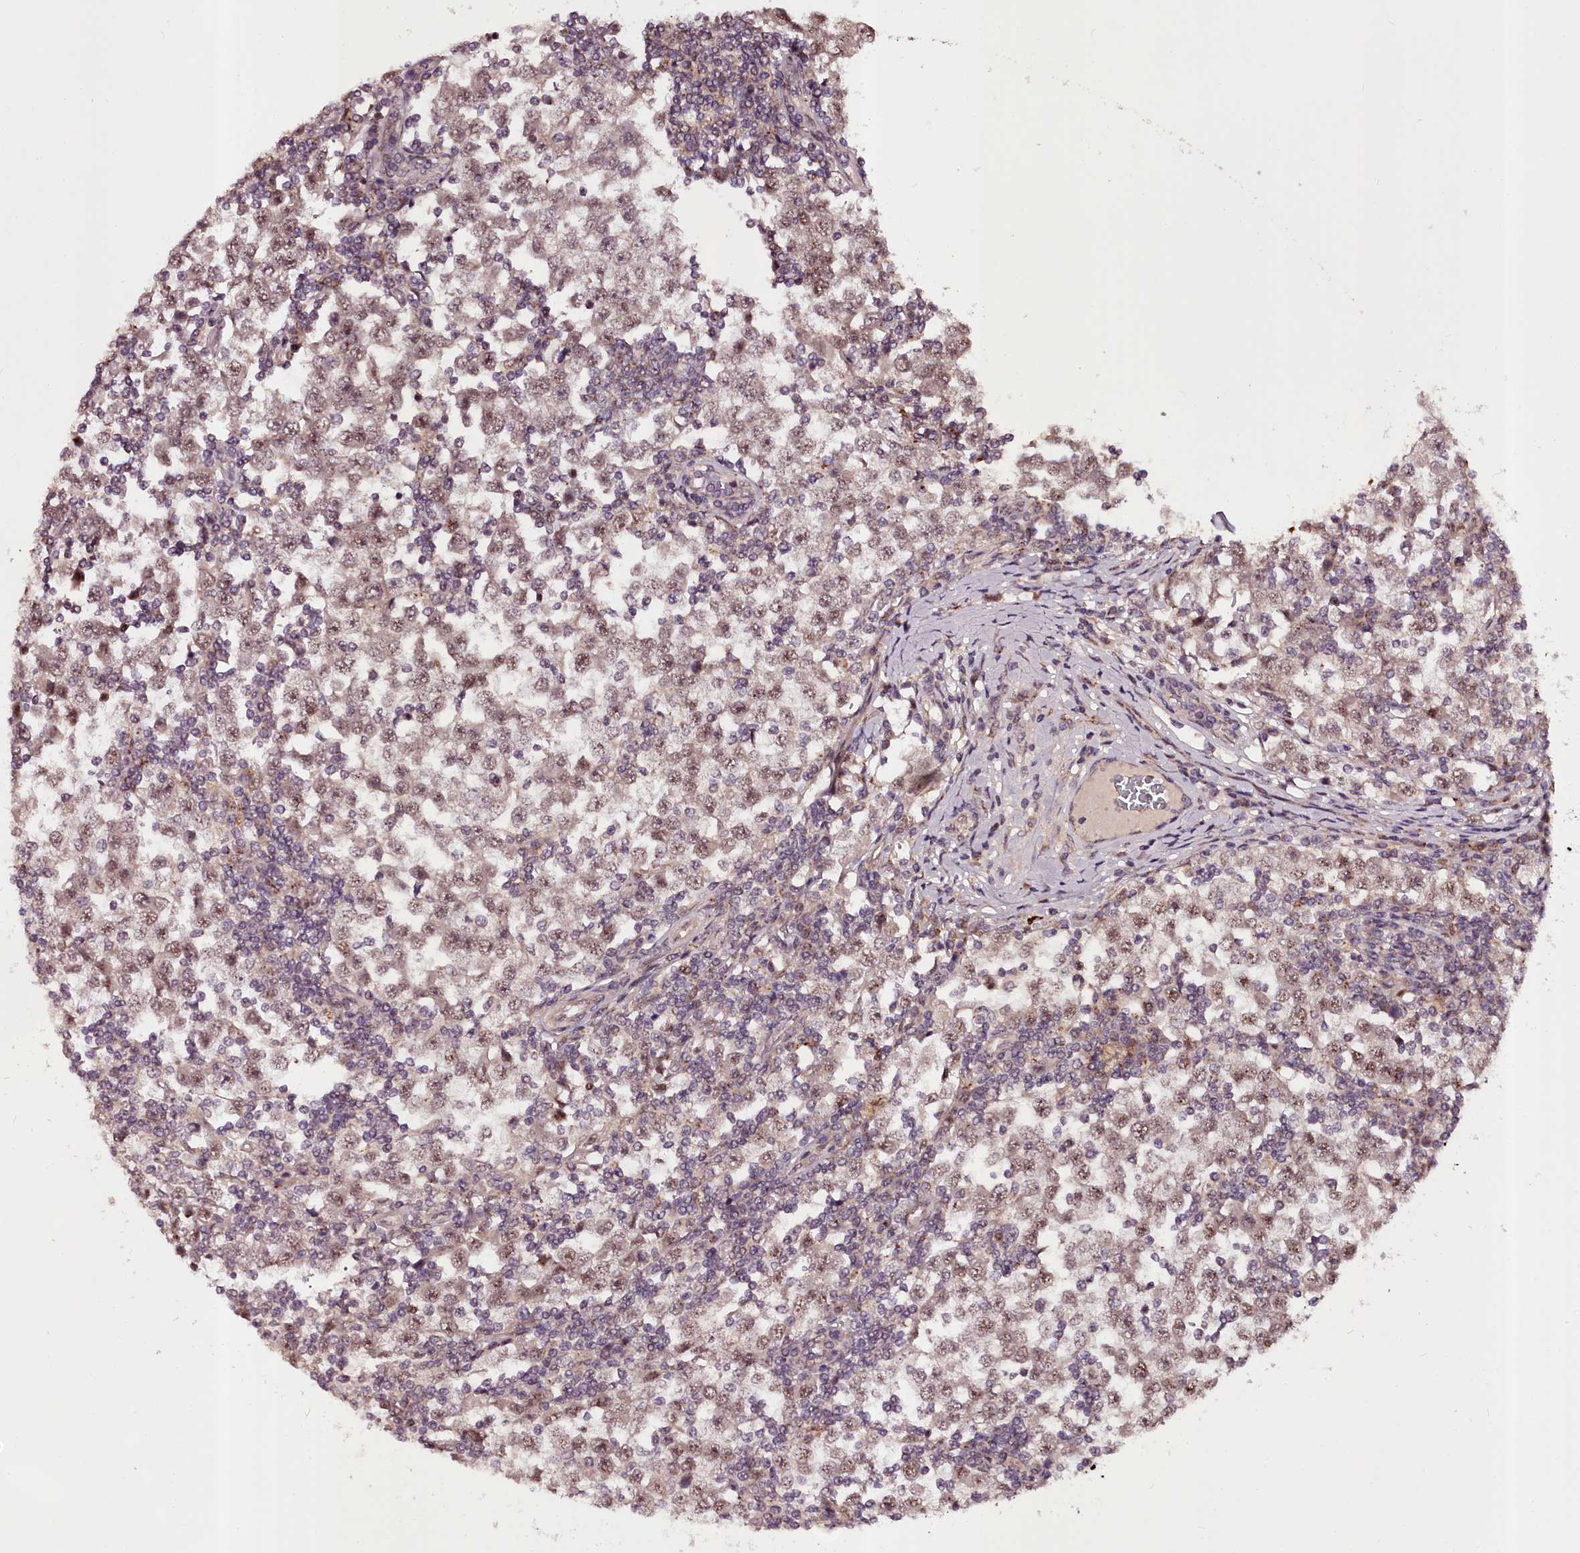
{"staining": {"intensity": "moderate", "quantity": "25%-75%", "location": "nuclear"}, "tissue": "testis cancer", "cell_type": "Tumor cells", "image_type": "cancer", "snomed": [{"axis": "morphology", "description": "Seminoma, NOS"}, {"axis": "topography", "description": "Testis"}], "caption": "Immunohistochemical staining of testis seminoma demonstrates moderate nuclear protein staining in approximately 25%-75% of tumor cells.", "gene": "MAML3", "patient": {"sex": "male", "age": 65}}